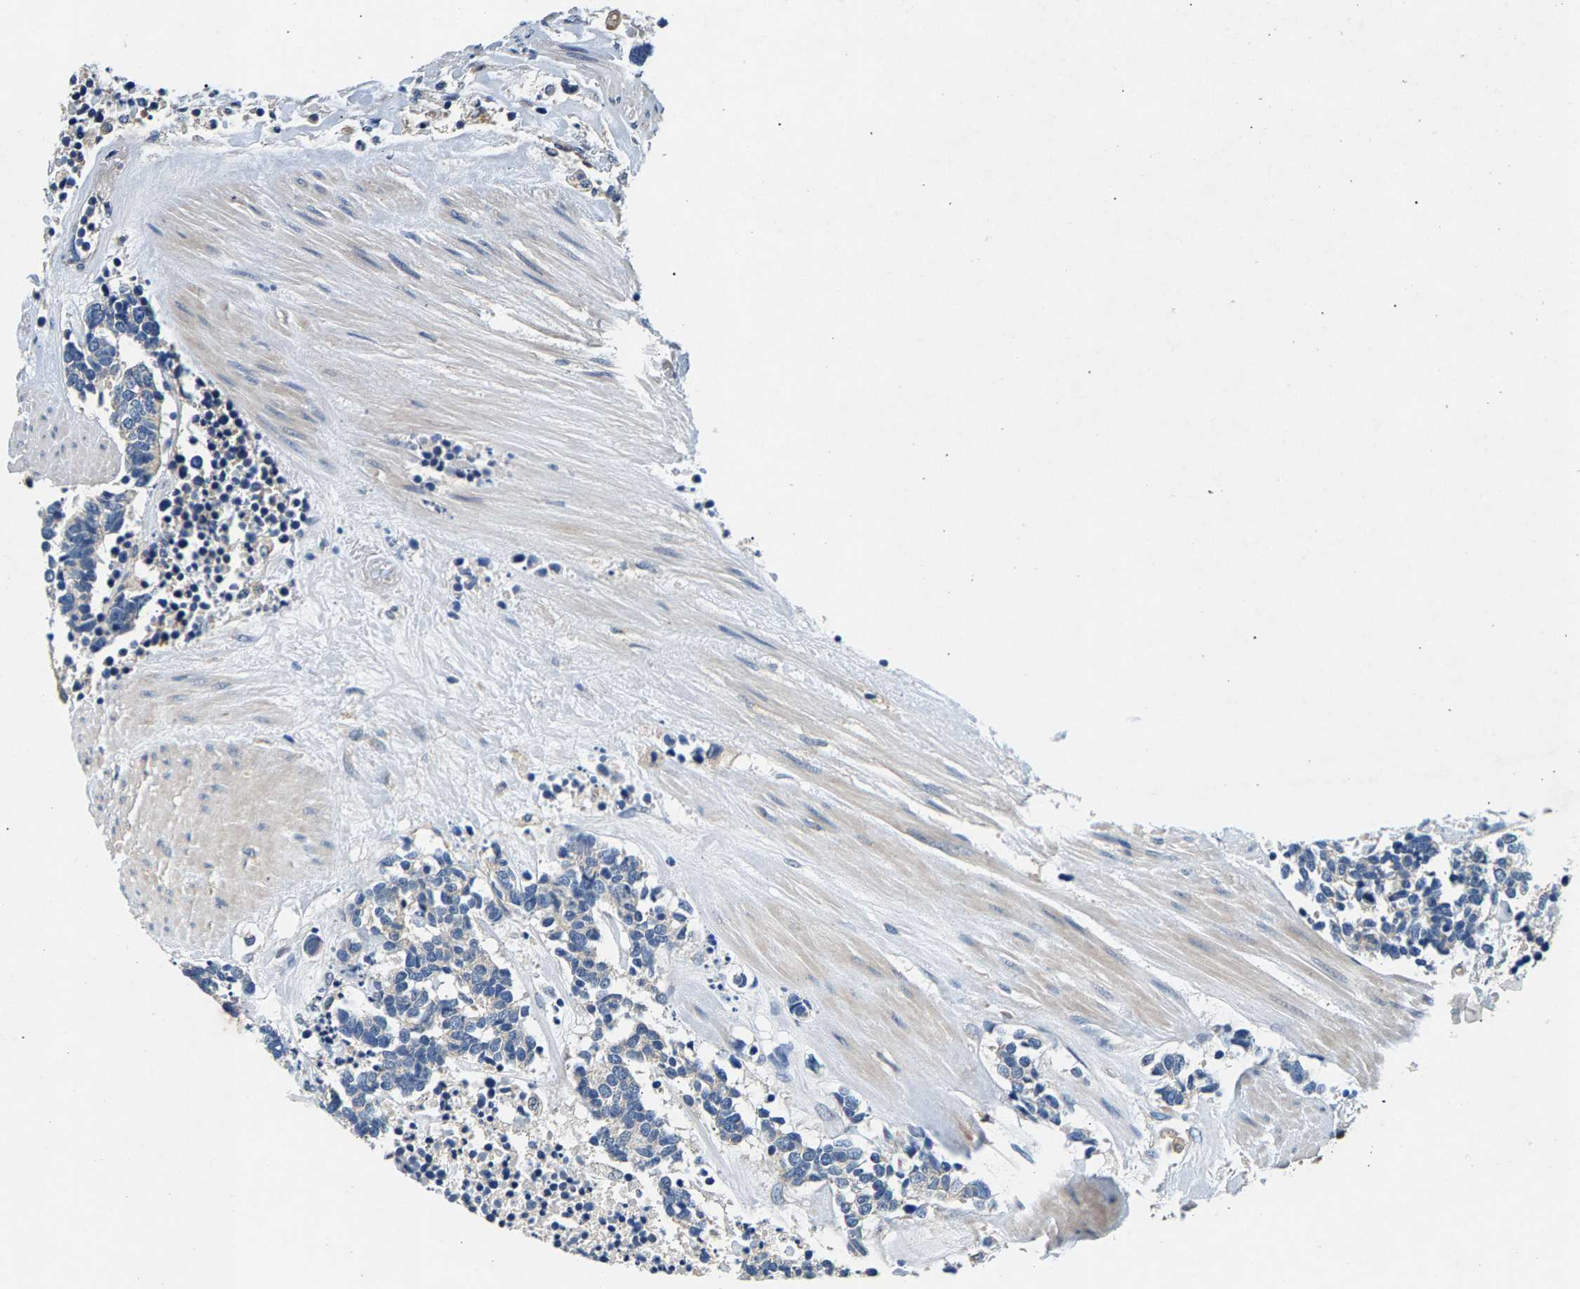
{"staining": {"intensity": "negative", "quantity": "none", "location": "none"}, "tissue": "carcinoid", "cell_type": "Tumor cells", "image_type": "cancer", "snomed": [{"axis": "morphology", "description": "Carcinoma, NOS"}, {"axis": "morphology", "description": "Carcinoid, malignant, NOS"}, {"axis": "topography", "description": "Urinary bladder"}], "caption": "Photomicrograph shows no significant protein staining in tumor cells of carcinoid.", "gene": "NT5C", "patient": {"sex": "male", "age": 57}}